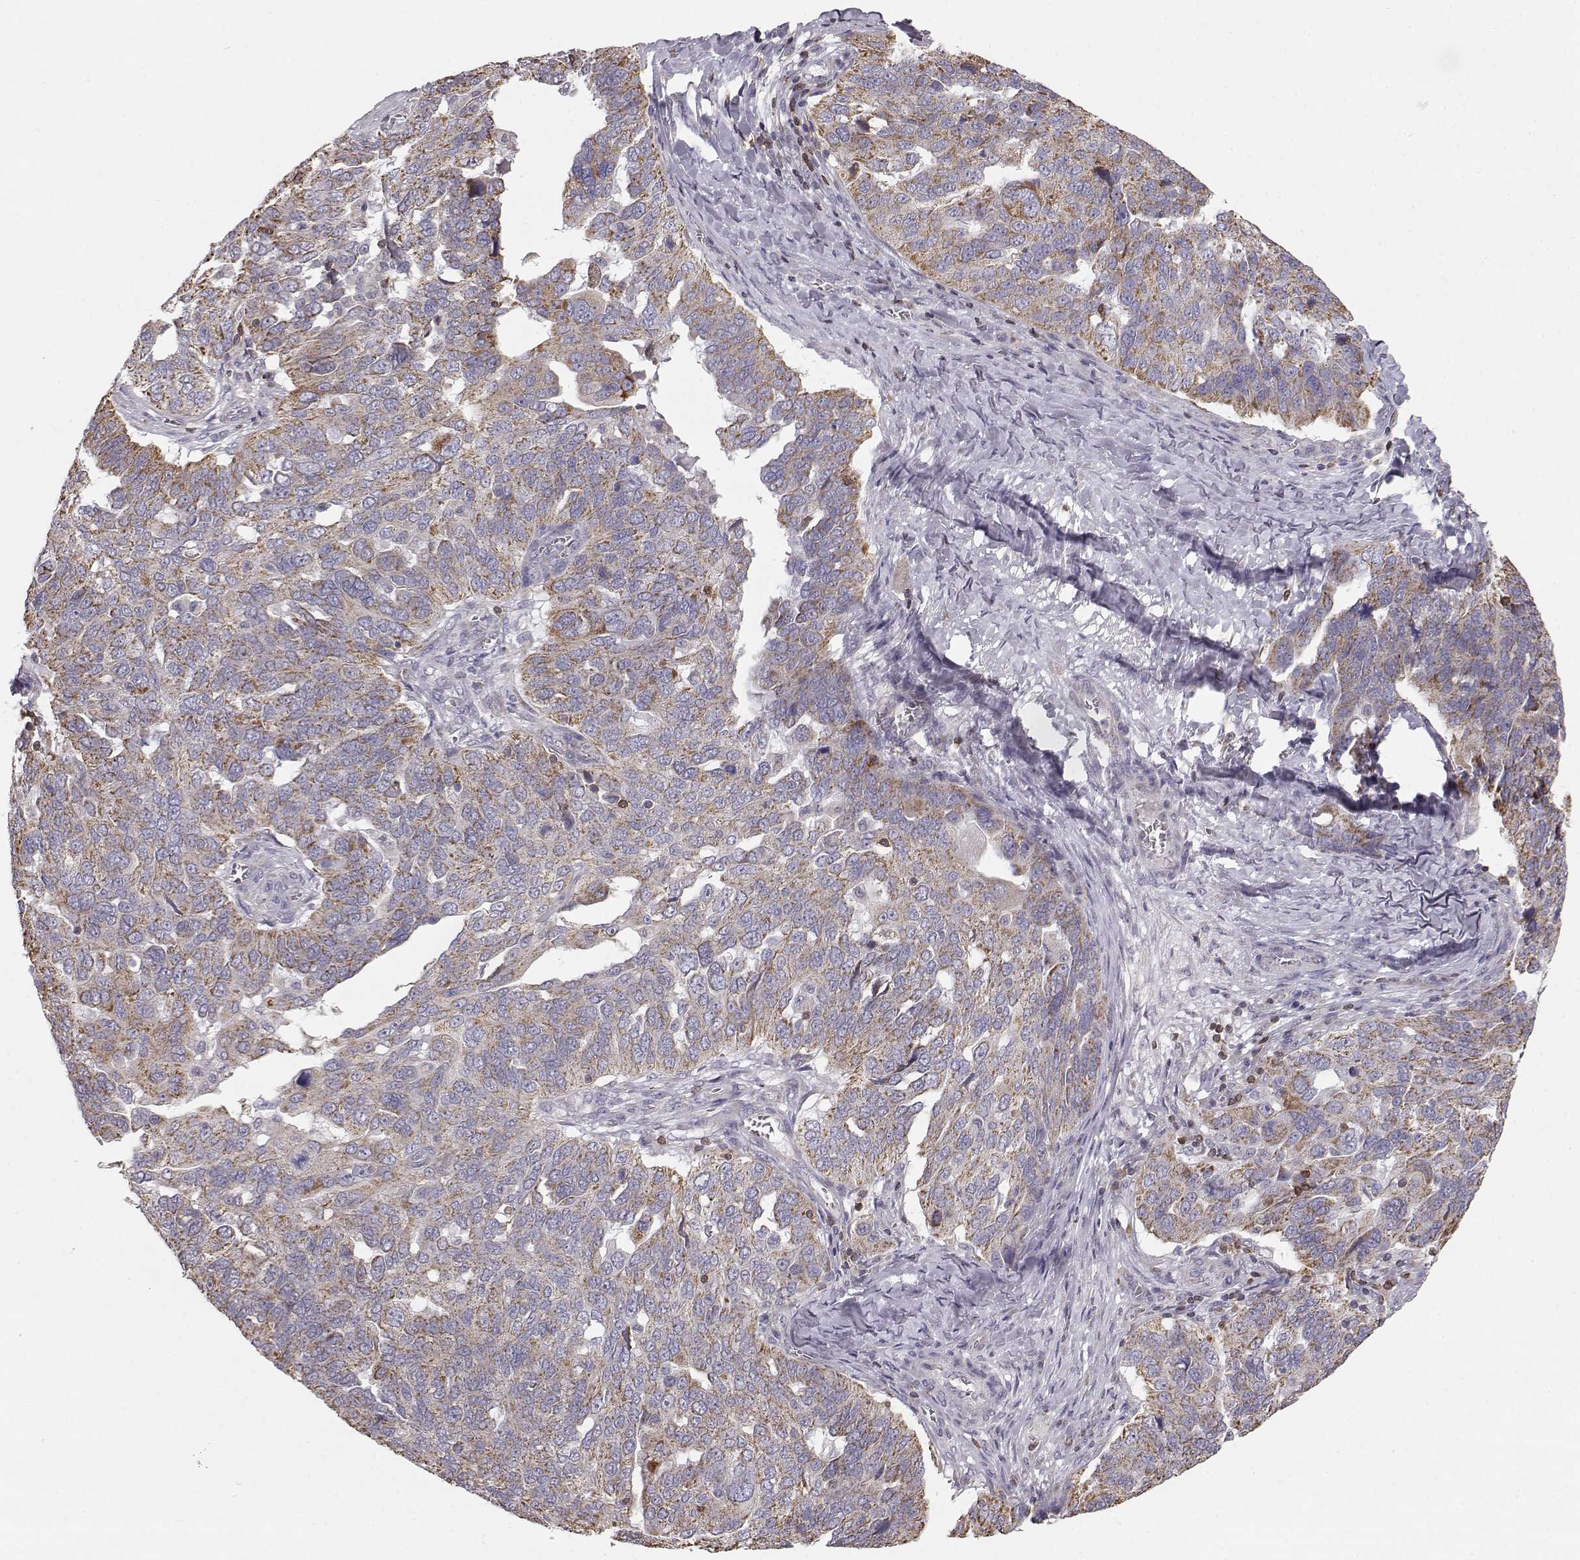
{"staining": {"intensity": "moderate", "quantity": ">75%", "location": "cytoplasmic/membranous"}, "tissue": "ovarian cancer", "cell_type": "Tumor cells", "image_type": "cancer", "snomed": [{"axis": "morphology", "description": "Carcinoma, endometroid"}, {"axis": "topography", "description": "Soft tissue"}, {"axis": "topography", "description": "Ovary"}], "caption": "Ovarian cancer stained for a protein (brown) displays moderate cytoplasmic/membranous positive expression in approximately >75% of tumor cells.", "gene": "GRAP2", "patient": {"sex": "female", "age": 52}}